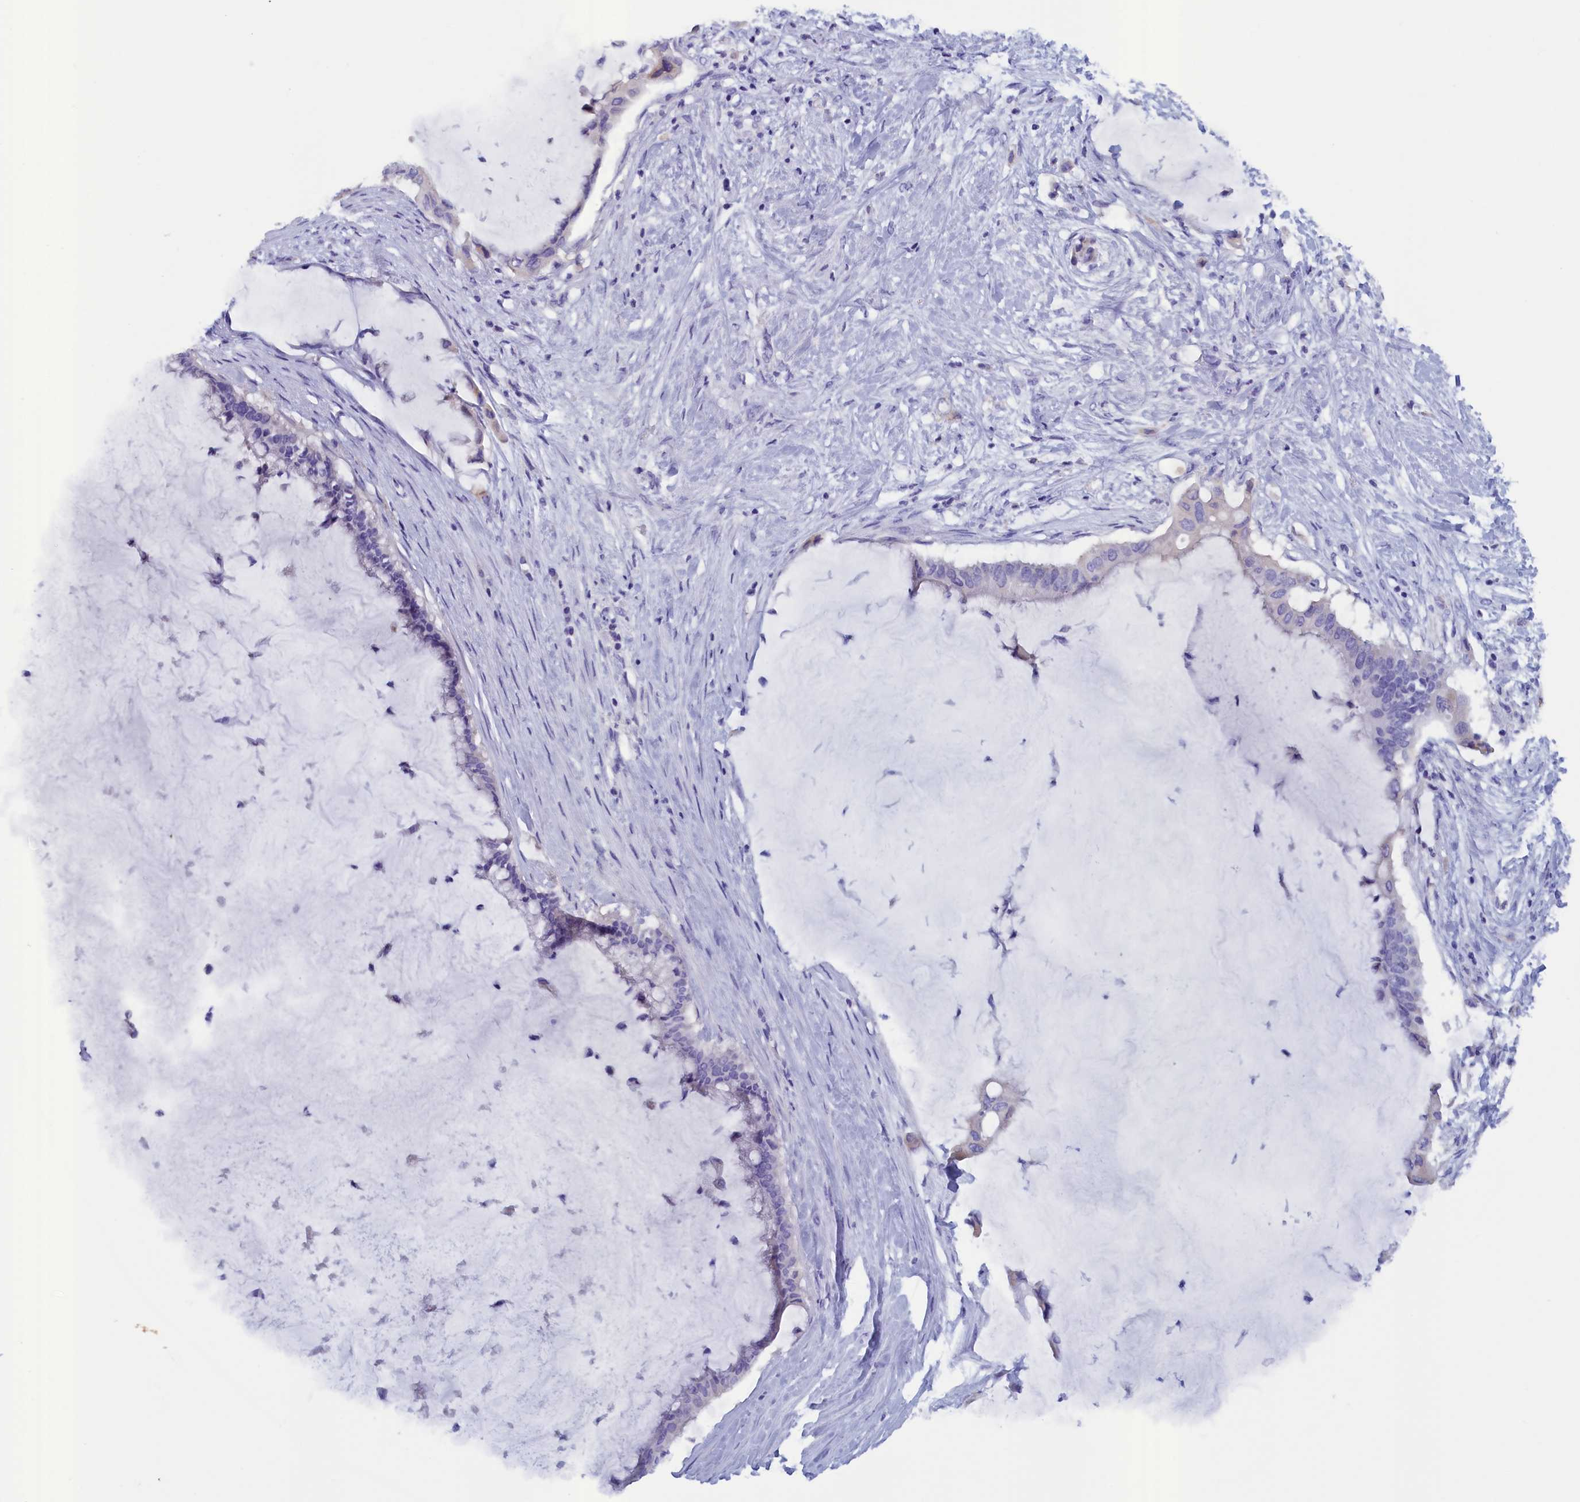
{"staining": {"intensity": "negative", "quantity": "none", "location": "none"}, "tissue": "pancreatic cancer", "cell_type": "Tumor cells", "image_type": "cancer", "snomed": [{"axis": "morphology", "description": "Adenocarcinoma, NOS"}, {"axis": "topography", "description": "Pancreas"}], "caption": "Histopathology image shows no significant protein staining in tumor cells of pancreatic cancer. (Immunohistochemistry, brightfield microscopy, high magnification).", "gene": "ANKRD2", "patient": {"sex": "male", "age": 41}}